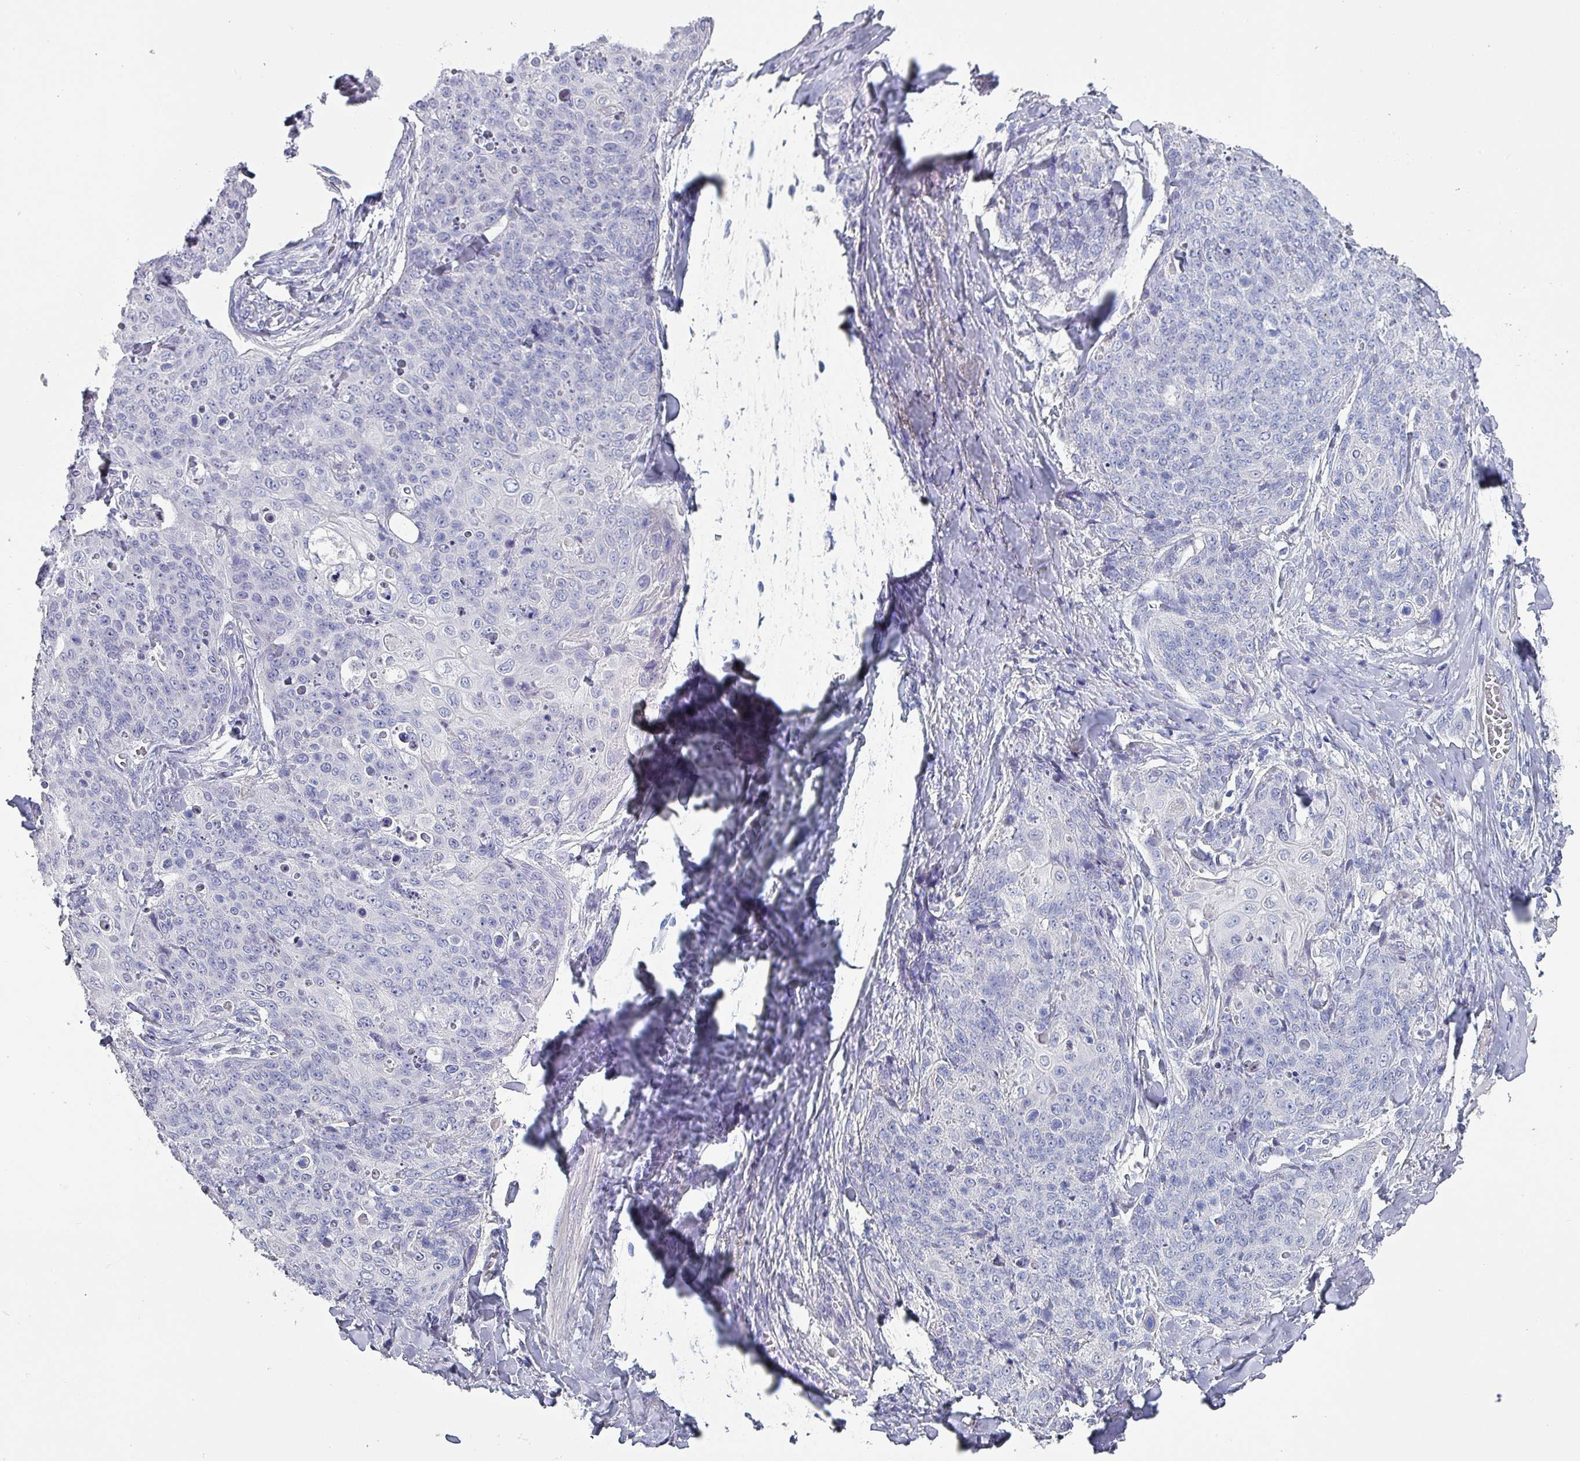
{"staining": {"intensity": "negative", "quantity": "none", "location": "none"}, "tissue": "skin cancer", "cell_type": "Tumor cells", "image_type": "cancer", "snomed": [{"axis": "morphology", "description": "Squamous cell carcinoma, NOS"}, {"axis": "topography", "description": "Skin"}, {"axis": "topography", "description": "Vulva"}], "caption": "Photomicrograph shows no protein staining in tumor cells of skin cancer (squamous cell carcinoma) tissue.", "gene": "INS-IGF2", "patient": {"sex": "female", "age": 85}}